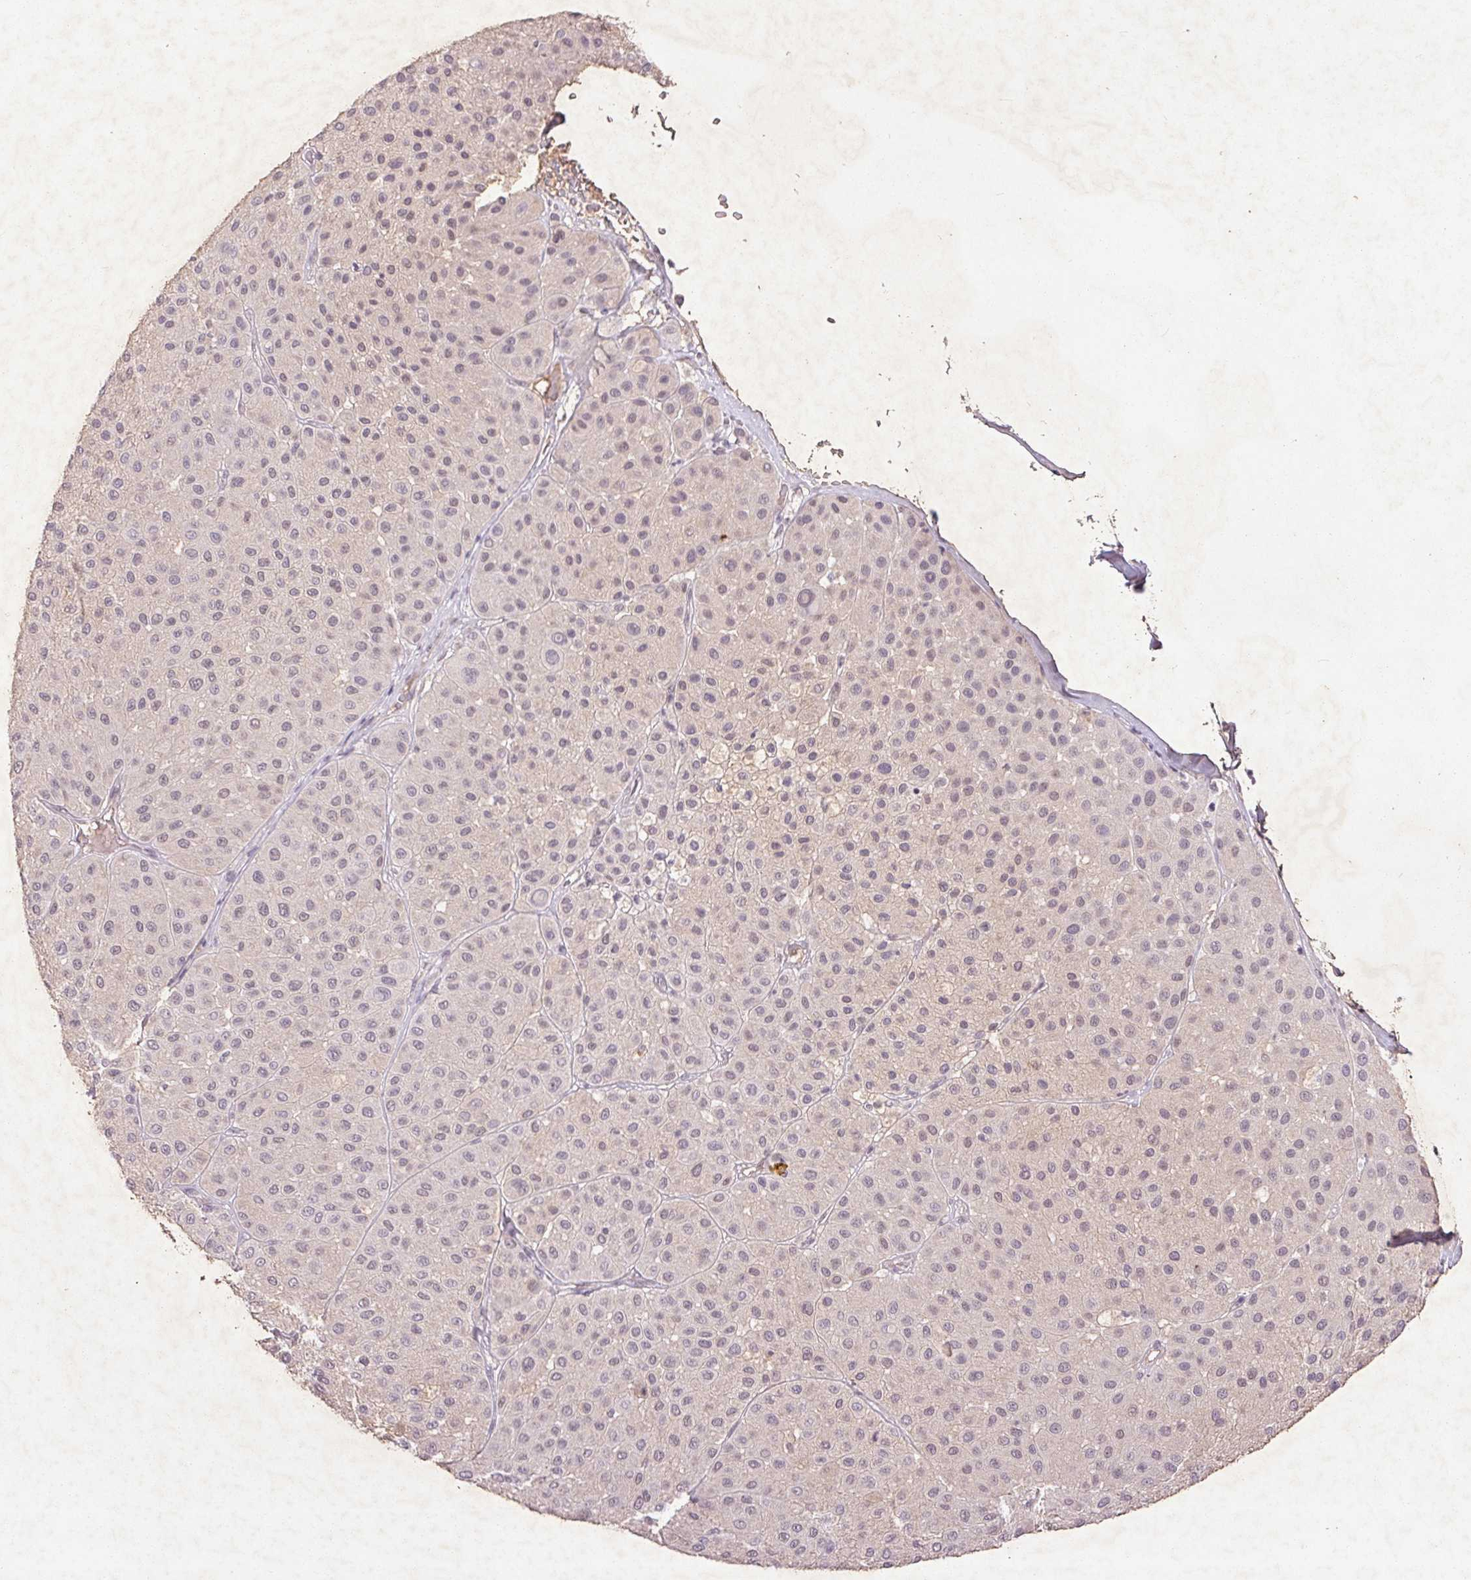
{"staining": {"intensity": "negative", "quantity": "none", "location": "none"}, "tissue": "melanoma", "cell_type": "Tumor cells", "image_type": "cancer", "snomed": [{"axis": "morphology", "description": "Malignant melanoma, Metastatic site"}, {"axis": "topography", "description": "Smooth muscle"}], "caption": "Tumor cells are negative for protein expression in human malignant melanoma (metastatic site).", "gene": "FAM168B", "patient": {"sex": "male", "age": 41}}